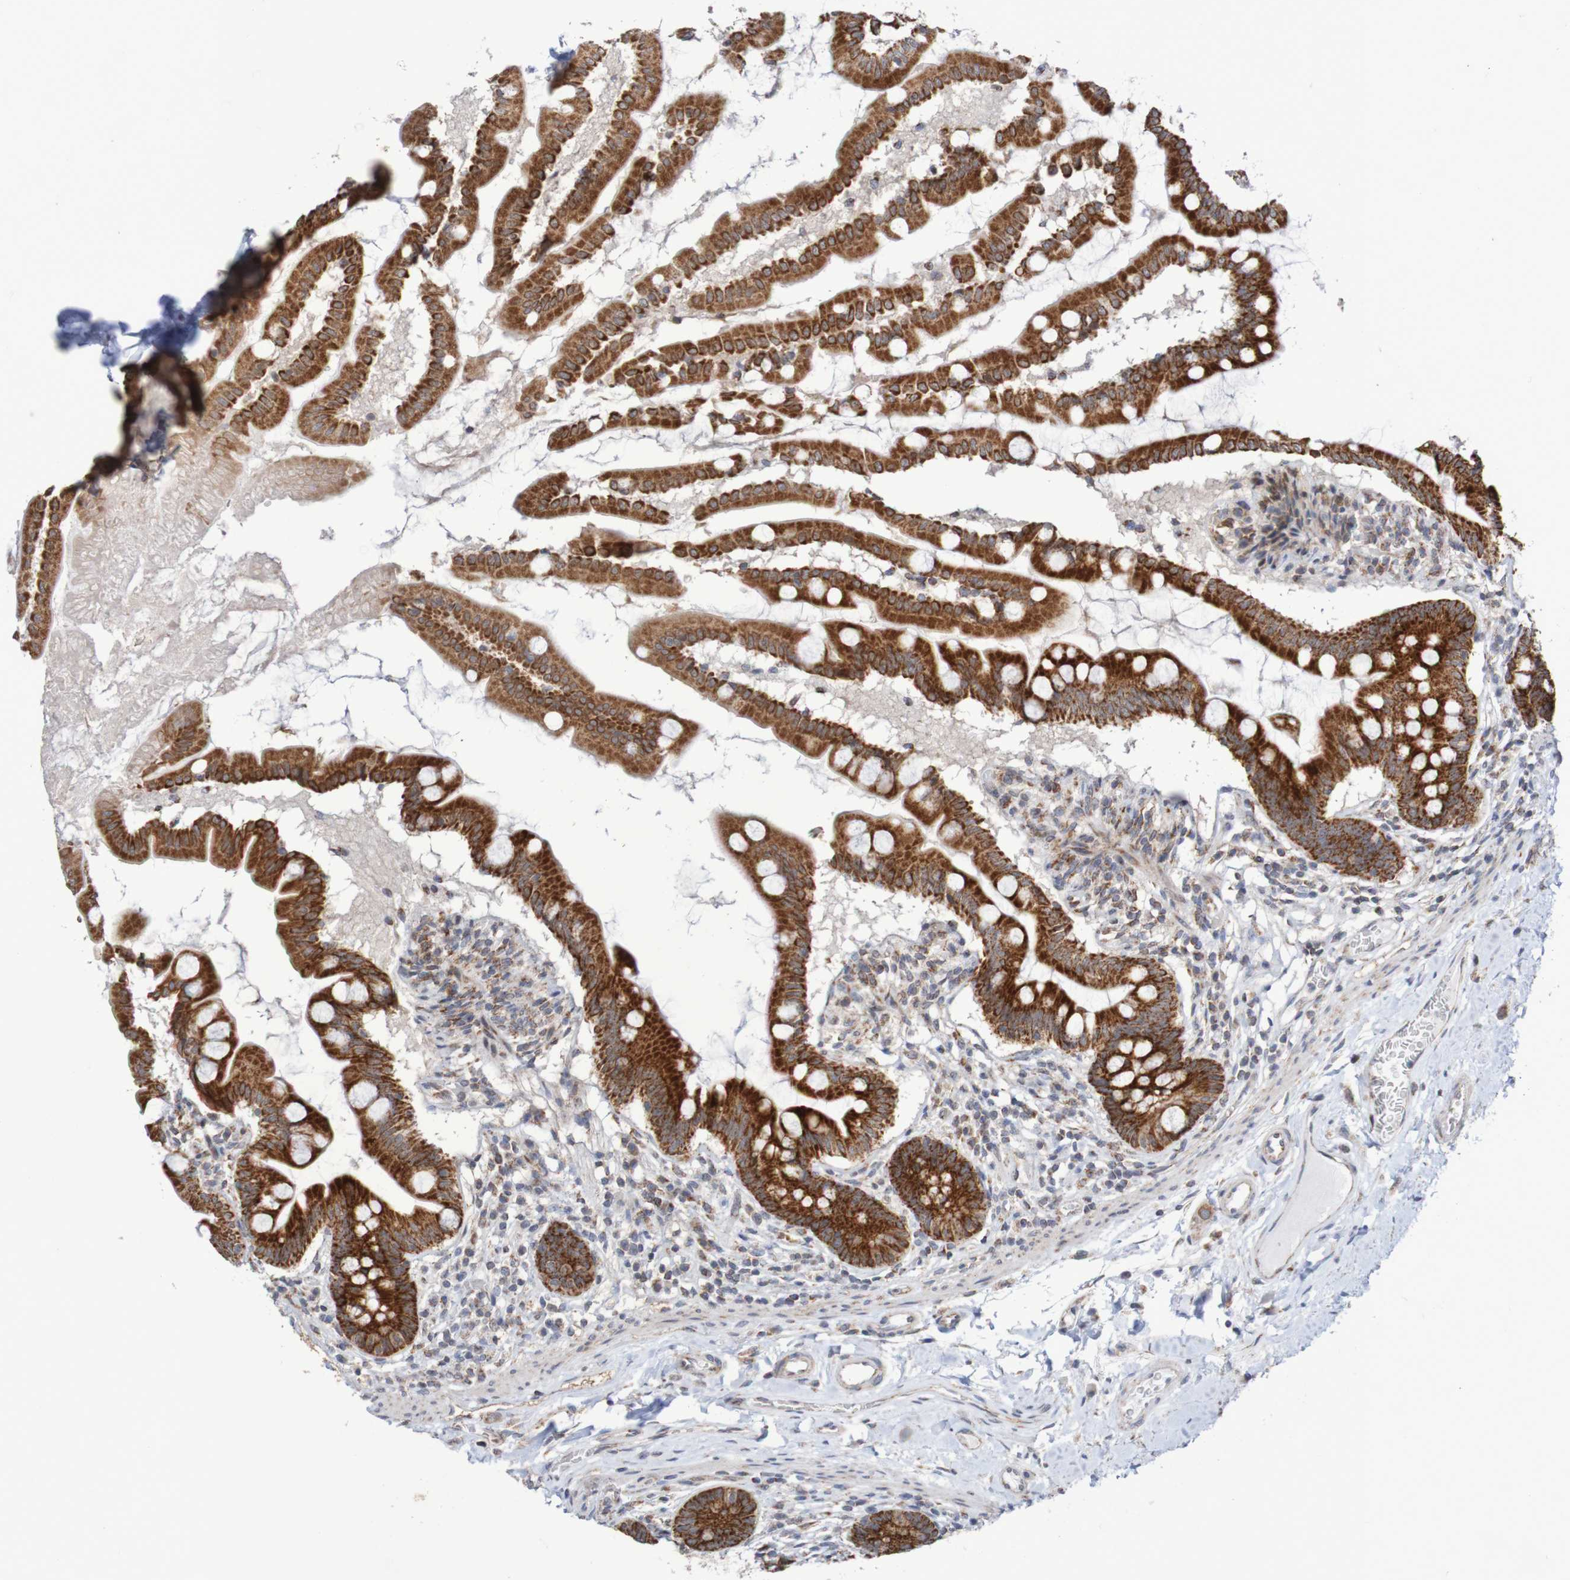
{"staining": {"intensity": "strong", "quantity": ">75%", "location": "cytoplasmic/membranous"}, "tissue": "small intestine", "cell_type": "Glandular cells", "image_type": "normal", "snomed": [{"axis": "morphology", "description": "Normal tissue, NOS"}, {"axis": "topography", "description": "Small intestine"}], "caption": "This photomicrograph demonstrates normal small intestine stained with IHC to label a protein in brown. The cytoplasmic/membranous of glandular cells show strong positivity for the protein. Nuclei are counter-stained blue.", "gene": "DVL1", "patient": {"sex": "female", "age": 56}}